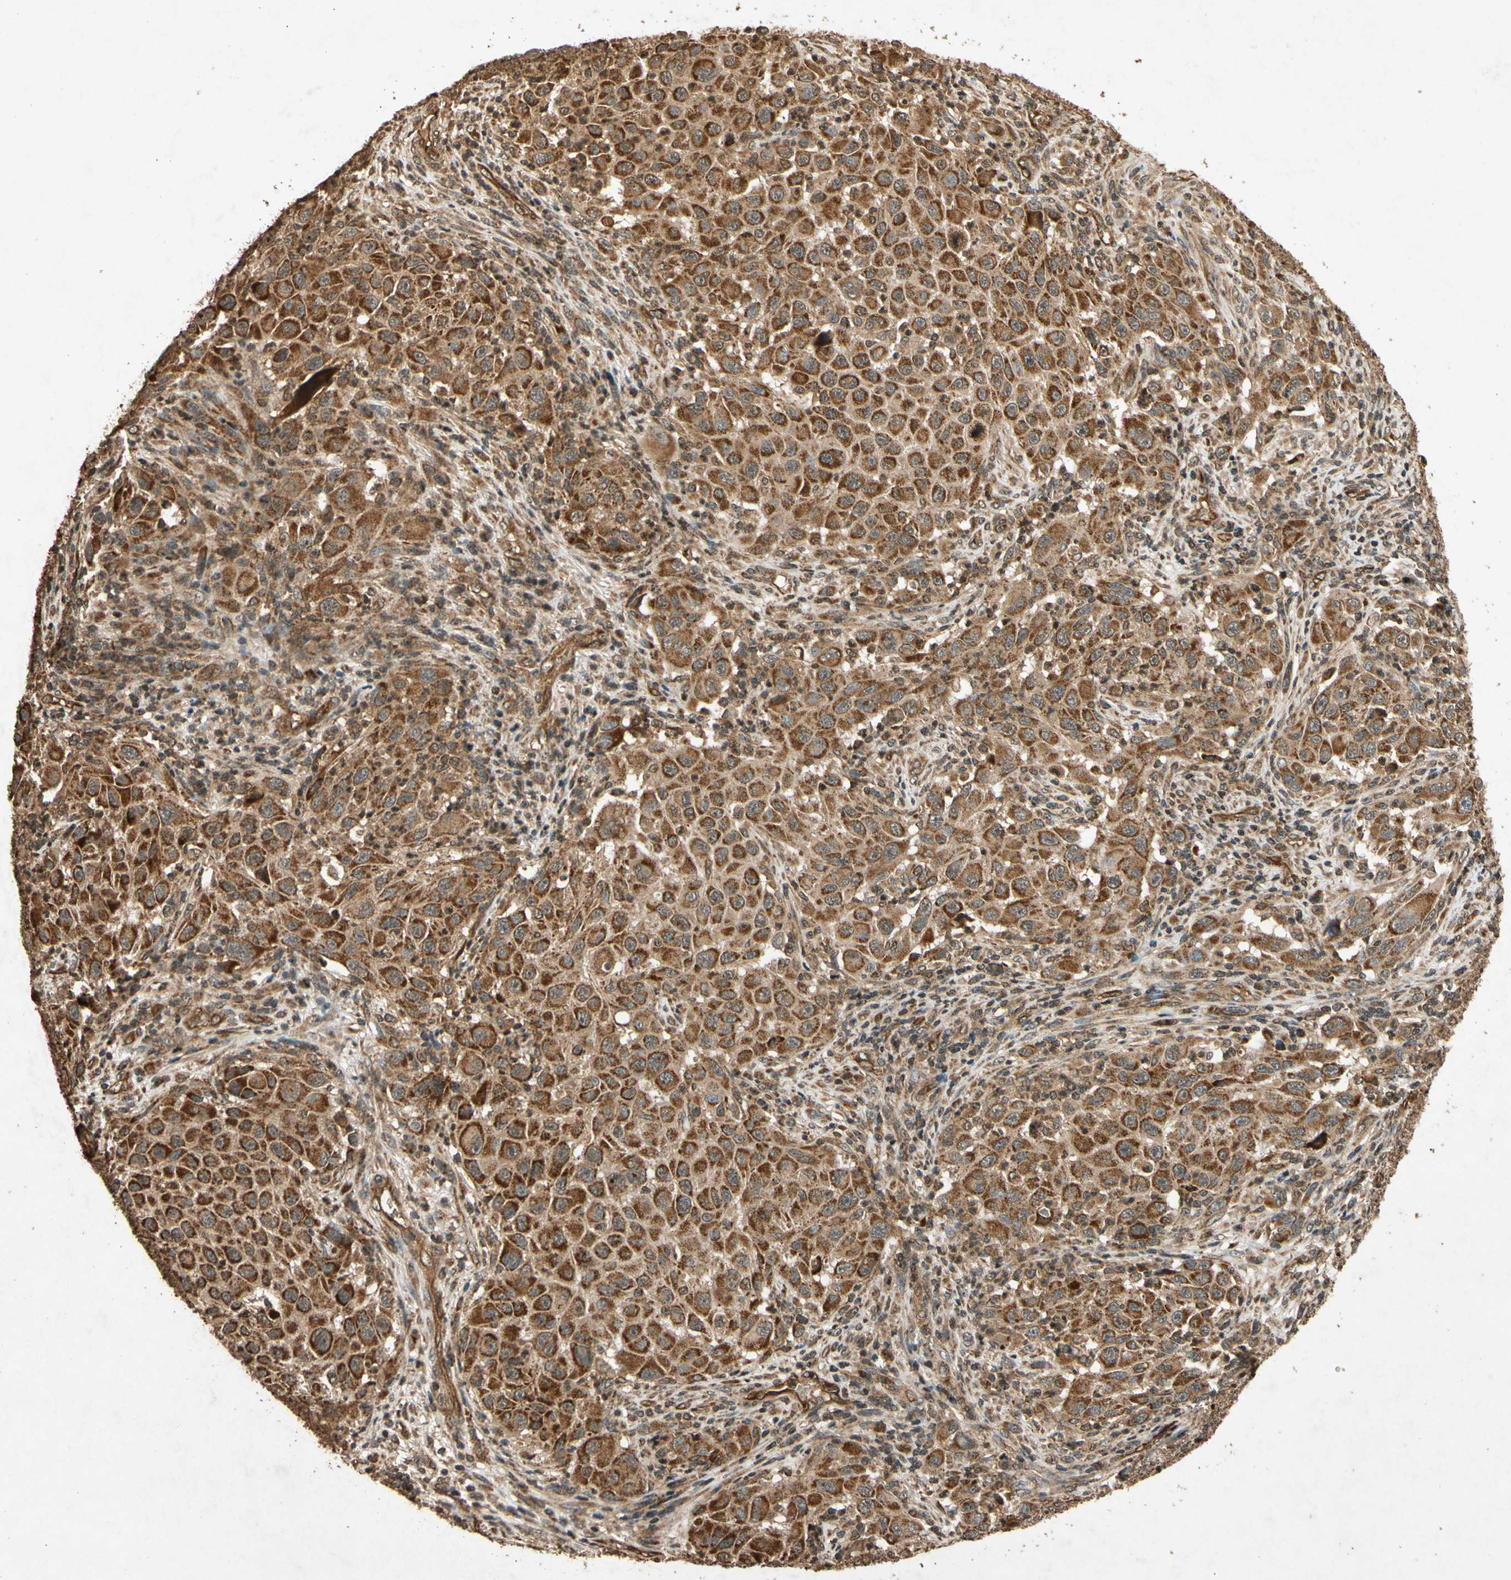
{"staining": {"intensity": "strong", "quantity": ">75%", "location": "cytoplasmic/membranous"}, "tissue": "melanoma", "cell_type": "Tumor cells", "image_type": "cancer", "snomed": [{"axis": "morphology", "description": "Malignant melanoma, Metastatic site"}, {"axis": "topography", "description": "Lymph node"}], "caption": "A brown stain shows strong cytoplasmic/membranous positivity of a protein in human malignant melanoma (metastatic site) tumor cells.", "gene": "TXN2", "patient": {"sex": "male", "age": 61}}